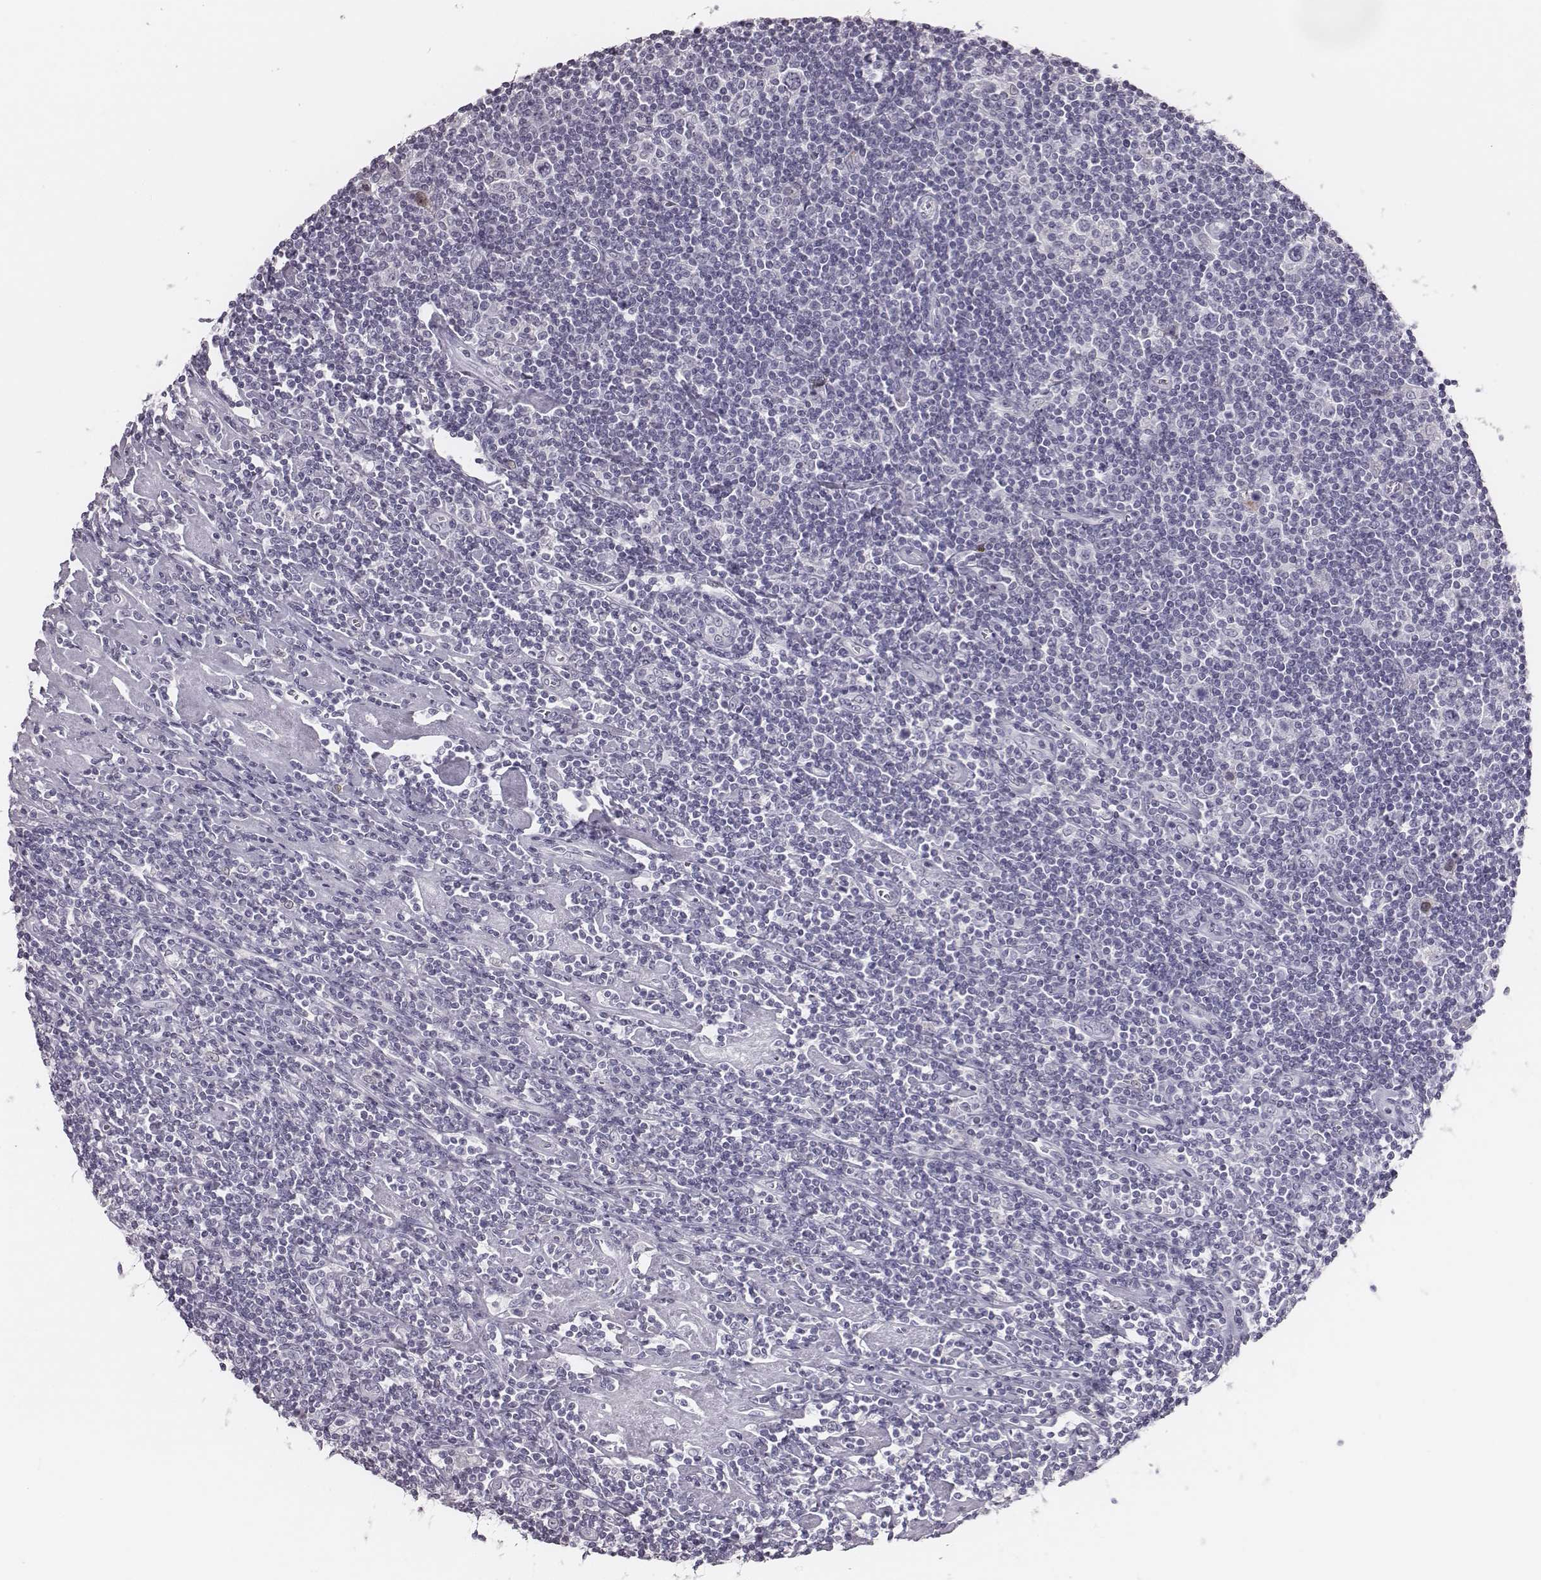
{"staining": {"intensity": "negative", "quantity": "none", "location": "none"}, "tissue": "lymphoma", "cell_type": "Tumor cells", "image_type": "cancer", "snomed": [{"axis": "morphology", "description": "Hodgkin's disease, NOS"}, {"axis": "topography", "description": "Lymph node"}], "caption": "A high-resolution histopathology image shows IHC staining of lymphoma, which exhibits no significant staining in tumor cells. The staining was performed using DAB to visualize the protein expression in brown, while the nuclei were stained in blue with hematoxylin (Magnification: 20x).", "gene": "ADGRF4", "patient": {"sex": "male", "age": 40}}